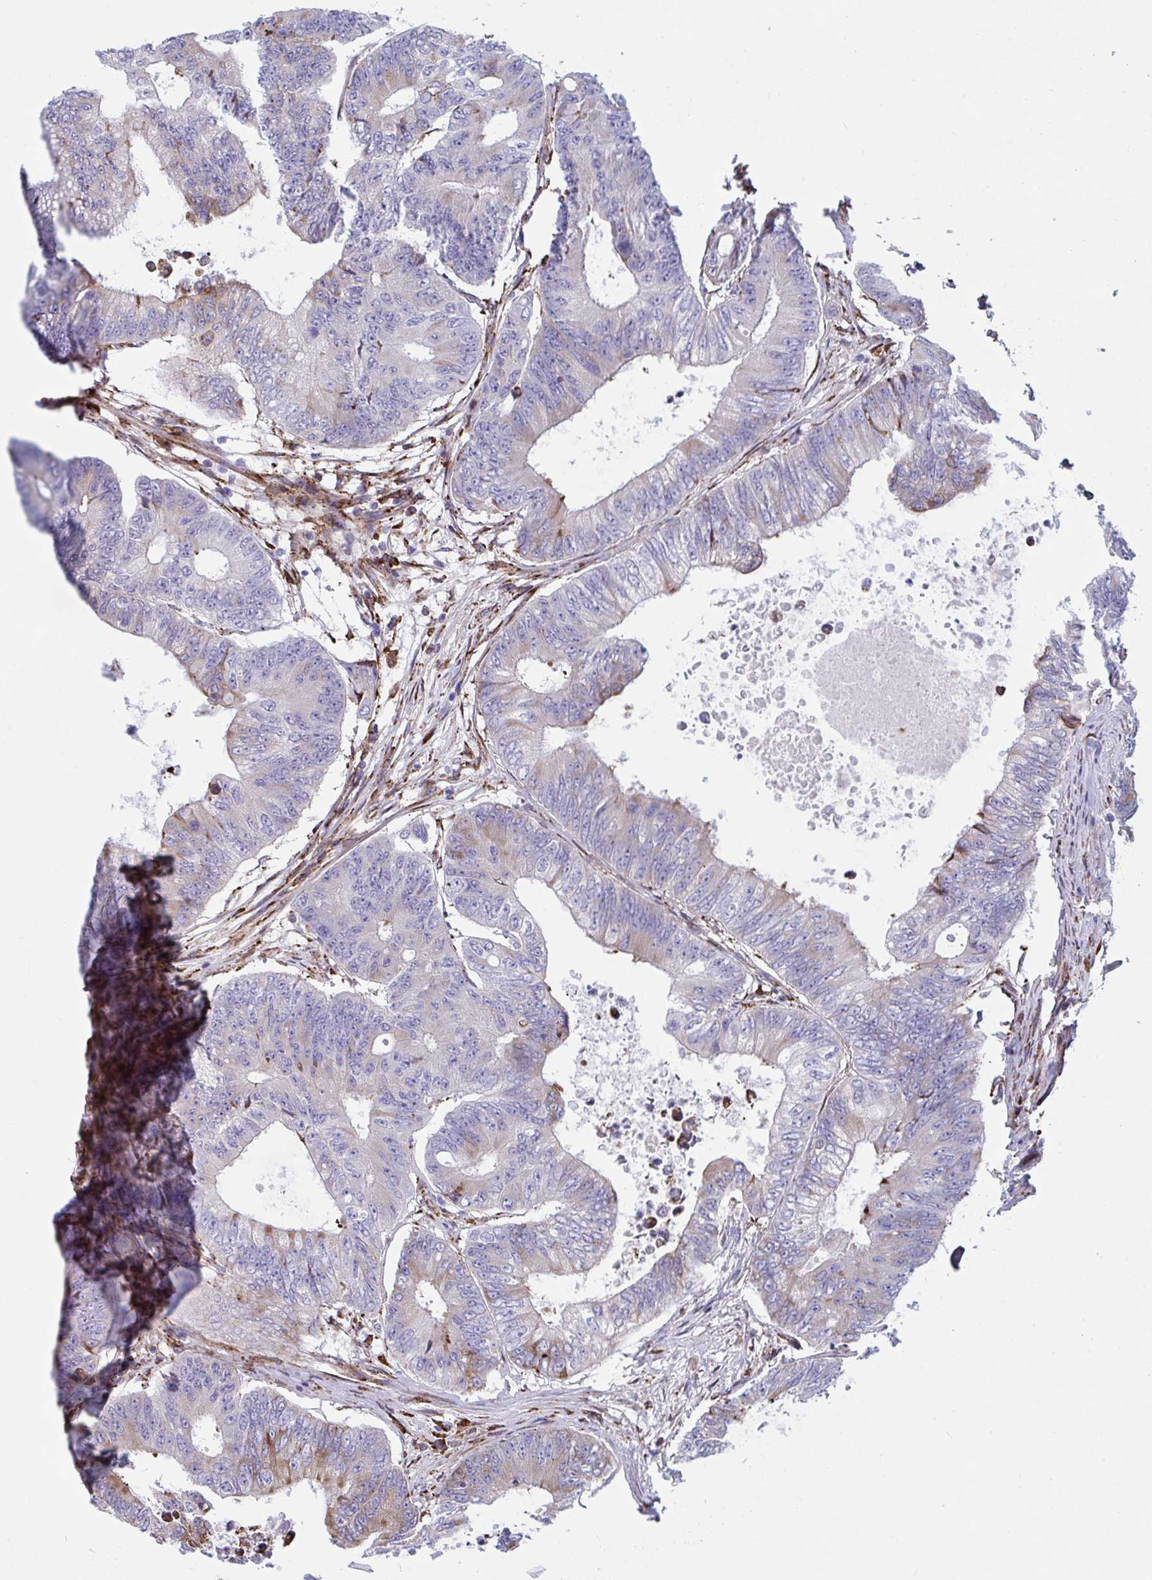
{"staining": {"intensity": "moderate", "quantity": "<25%", "location": "cytoplasmic/membranous"}, "tissue": "colorectal cancer", "cell_type": "Tumor cells", "image_type": "cancer", "snomed": [{"axis": "morphology", "description": "Adenocarcinoma, NOS"}, {"axis": "topography", "description": "Colon"}], "caption": "Colorectal cancer (adenocarcinoma) was stained to show a protein in brown. There is low levels of moderate cytoplasmic/membranous staining in about <25% of tumor cells. Immunohistochemistry stains the protein of interest in brown and the nuclei are stained blue.", "gene": "PEAK3", "patient": {"sex": "female", "age": 48}}